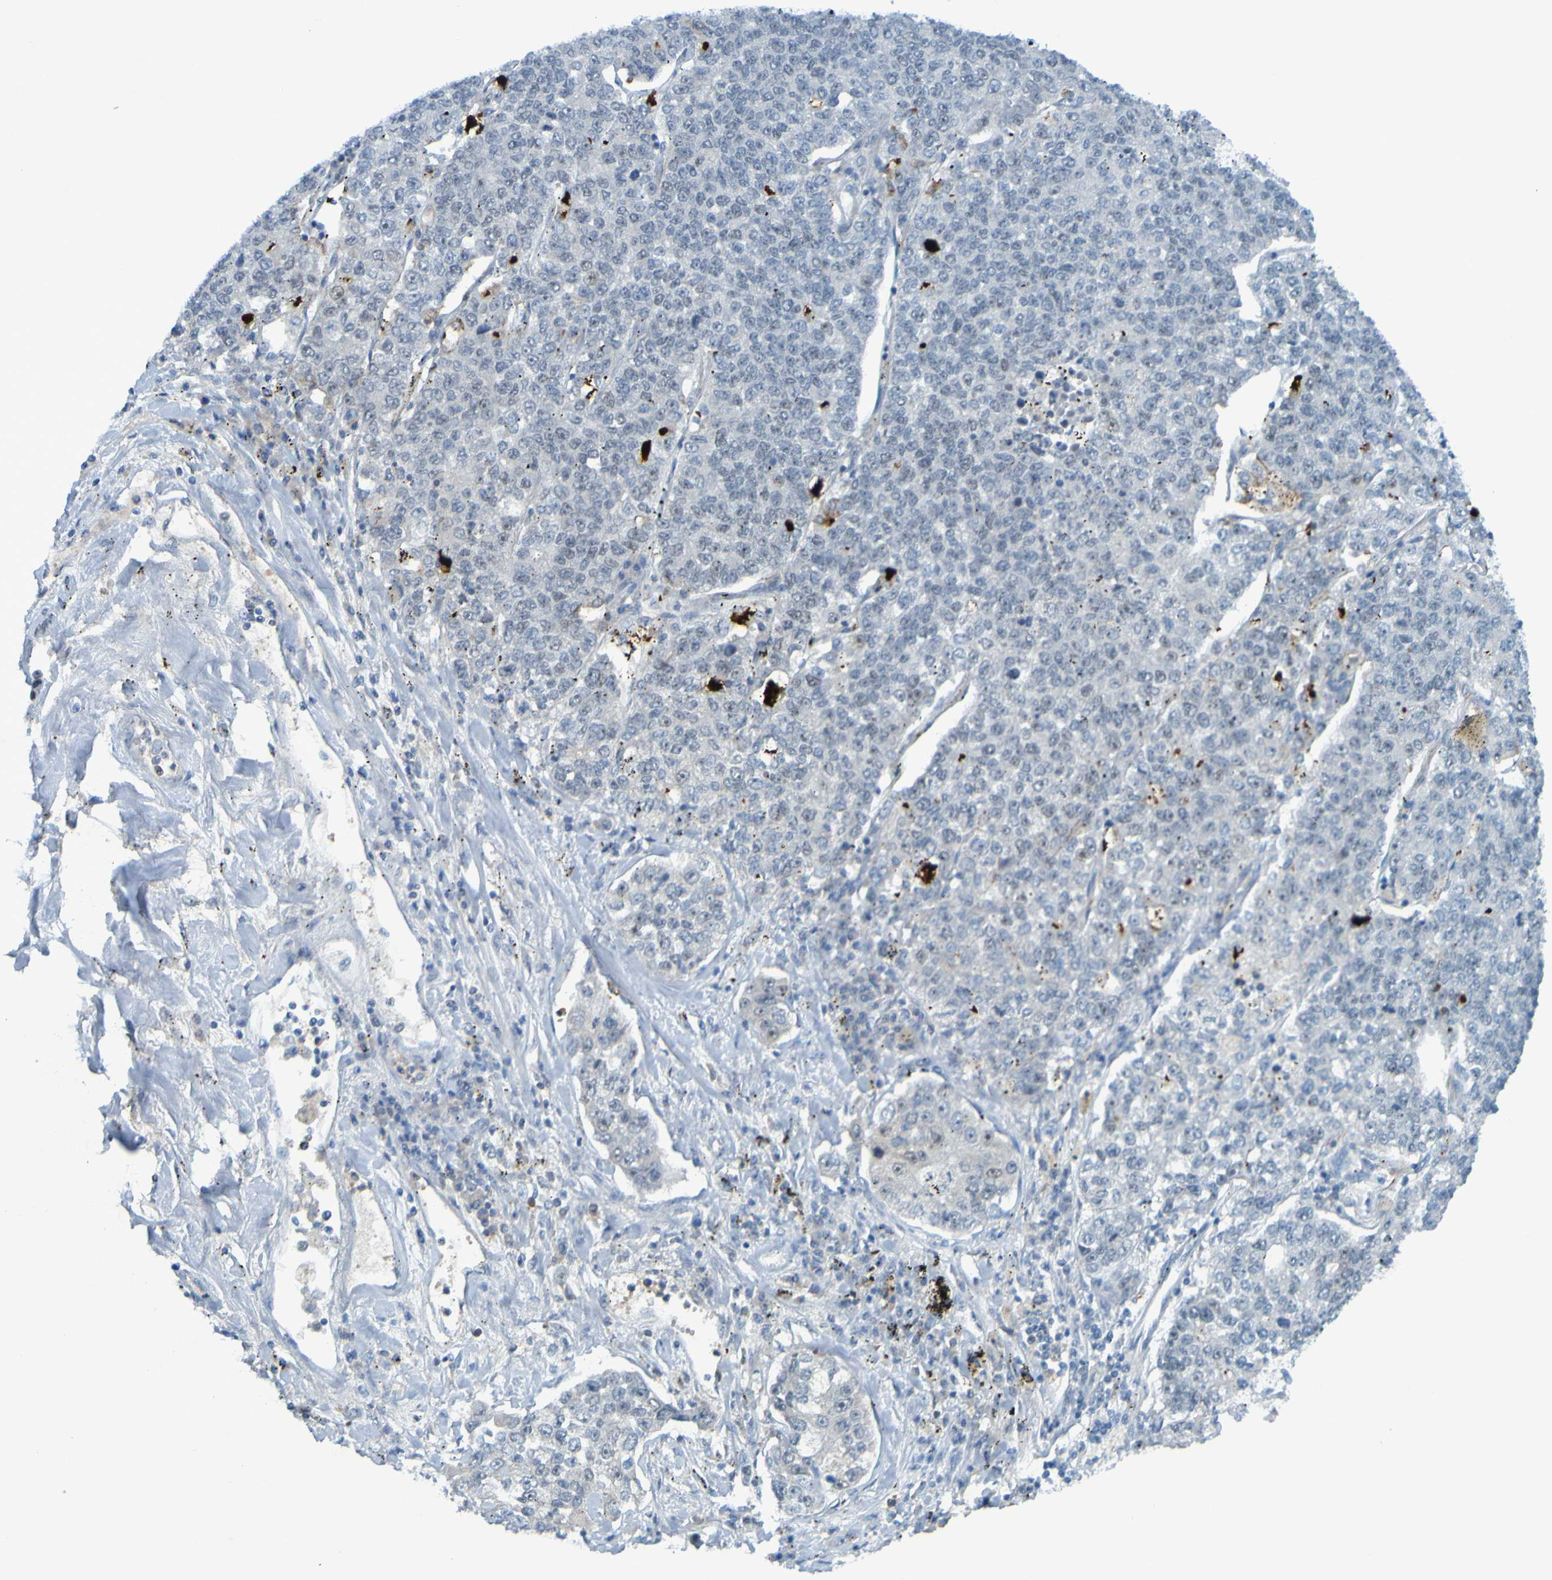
{"staining": {"intensity": "negative", "quantity": "none", "location": "none"}, "tissue": "lung cancer", "cell_type": "Tumor cells", "image_type": "cancer", "snomed": [{"axis": "morphology", "description": "Adenocarcinoma, NOS"}, {"axis": "topography", "description": "Lung"}], "caption": "Immunohistochemistry (IHC) histopathology image of neoplastic tissue: lung adenocarcinoma stained with DAB displays no significant protein staining in tumor cells.", "gene": "USP36", "patient": {"sex": "male", "age": 49}}